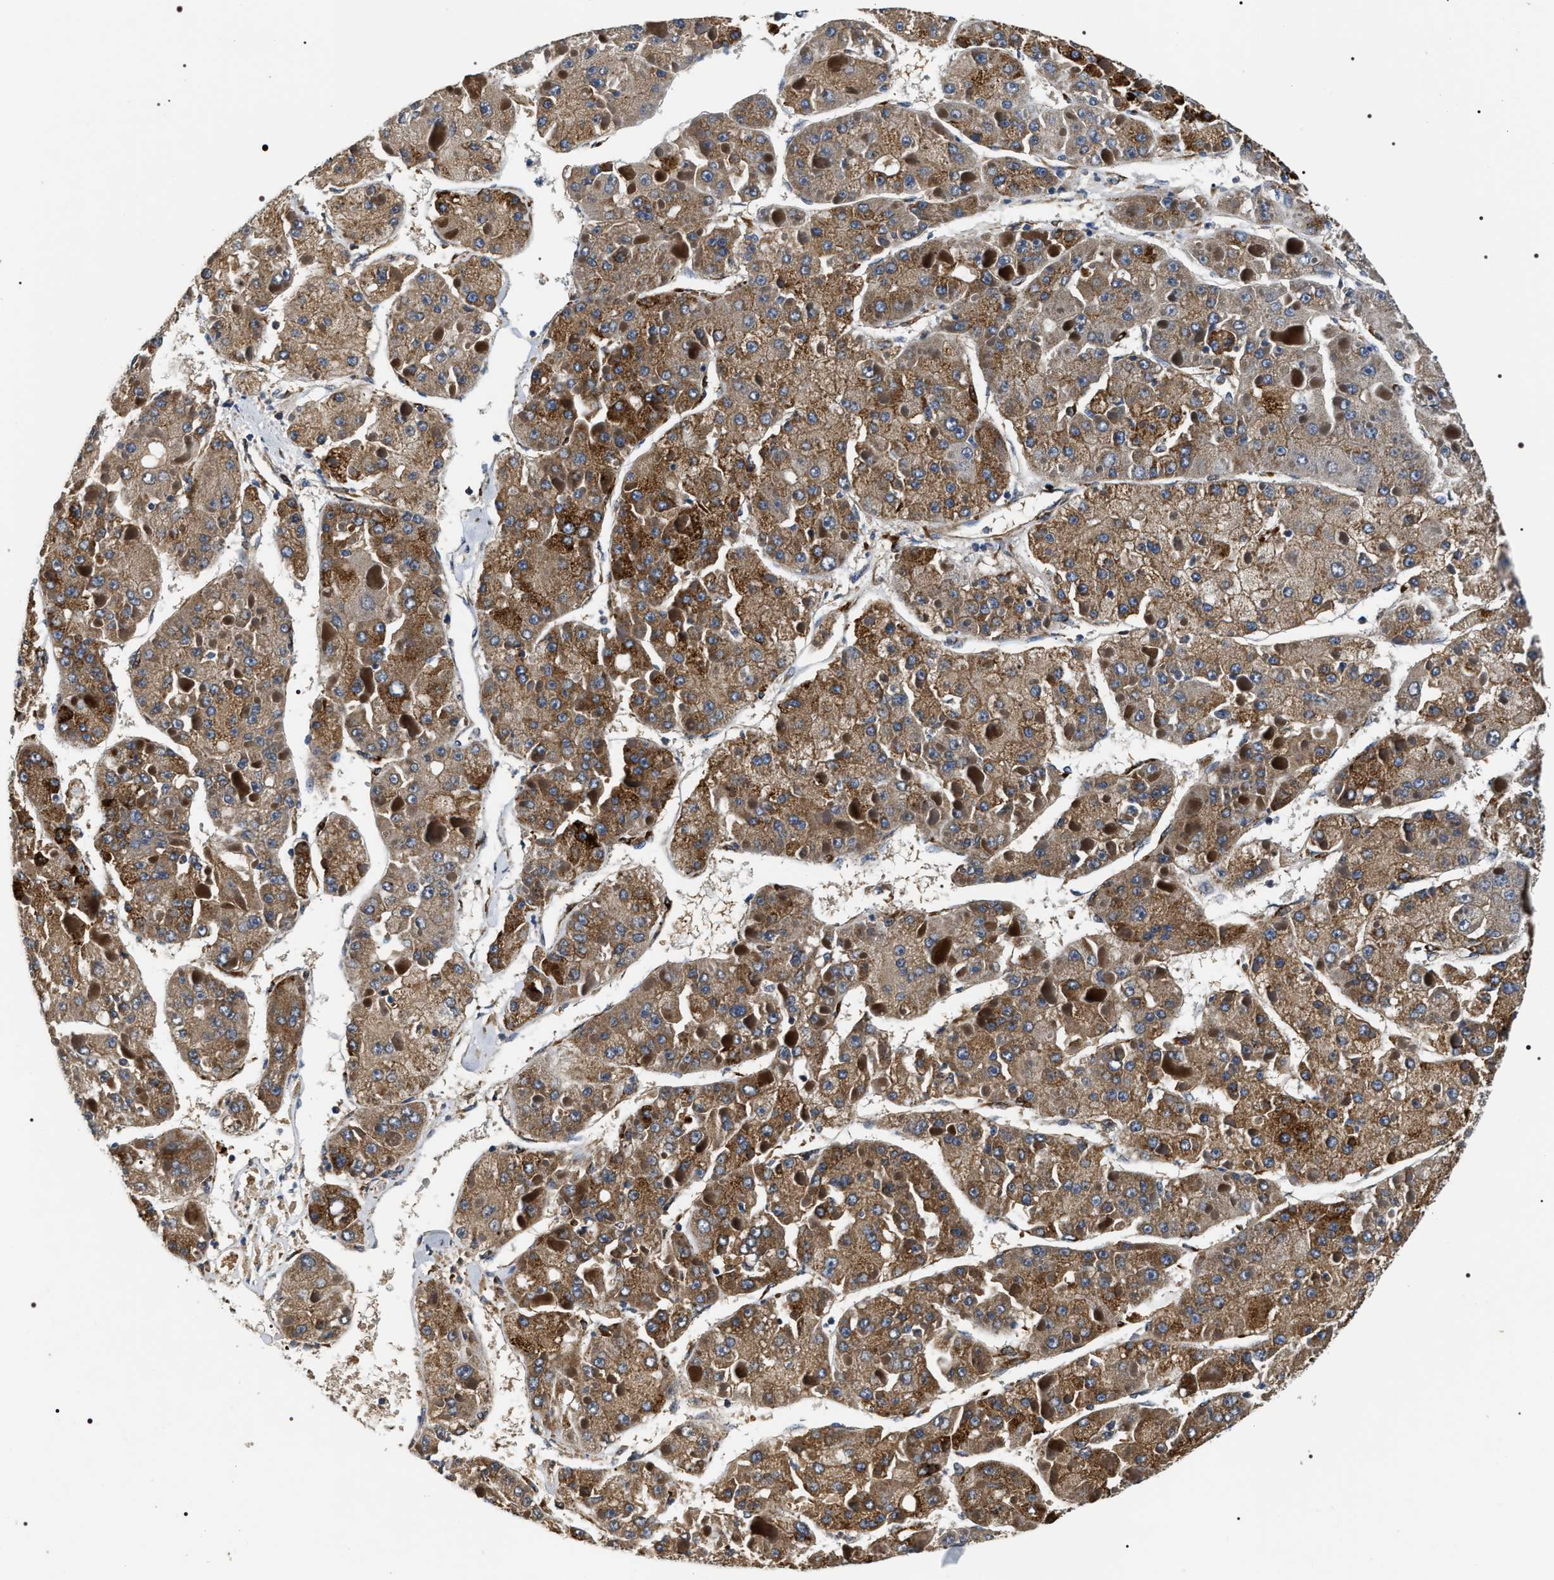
{"staining": {"intensity": "moderate", "quantity": "<25%", "location": "cytoplasmic/membranous"}, "tissue": "liver cancer", "cell_type": "Tumor cells", "image_type": "cancer", "snomed": [{"axis": "morphology", "description": "Carcinoma, Hepatocellular, NOS"}, {"axis": "topography", "description": "Liver"}], "caption": "Human liver cancer stained for a protein (brown) reveals moderate cytoplasmic/membranous positive positivity in approximately <25% of tumor cells.", "gene": "ZC3HAV1L", "patient": {"sex": "female", "age": 73}}